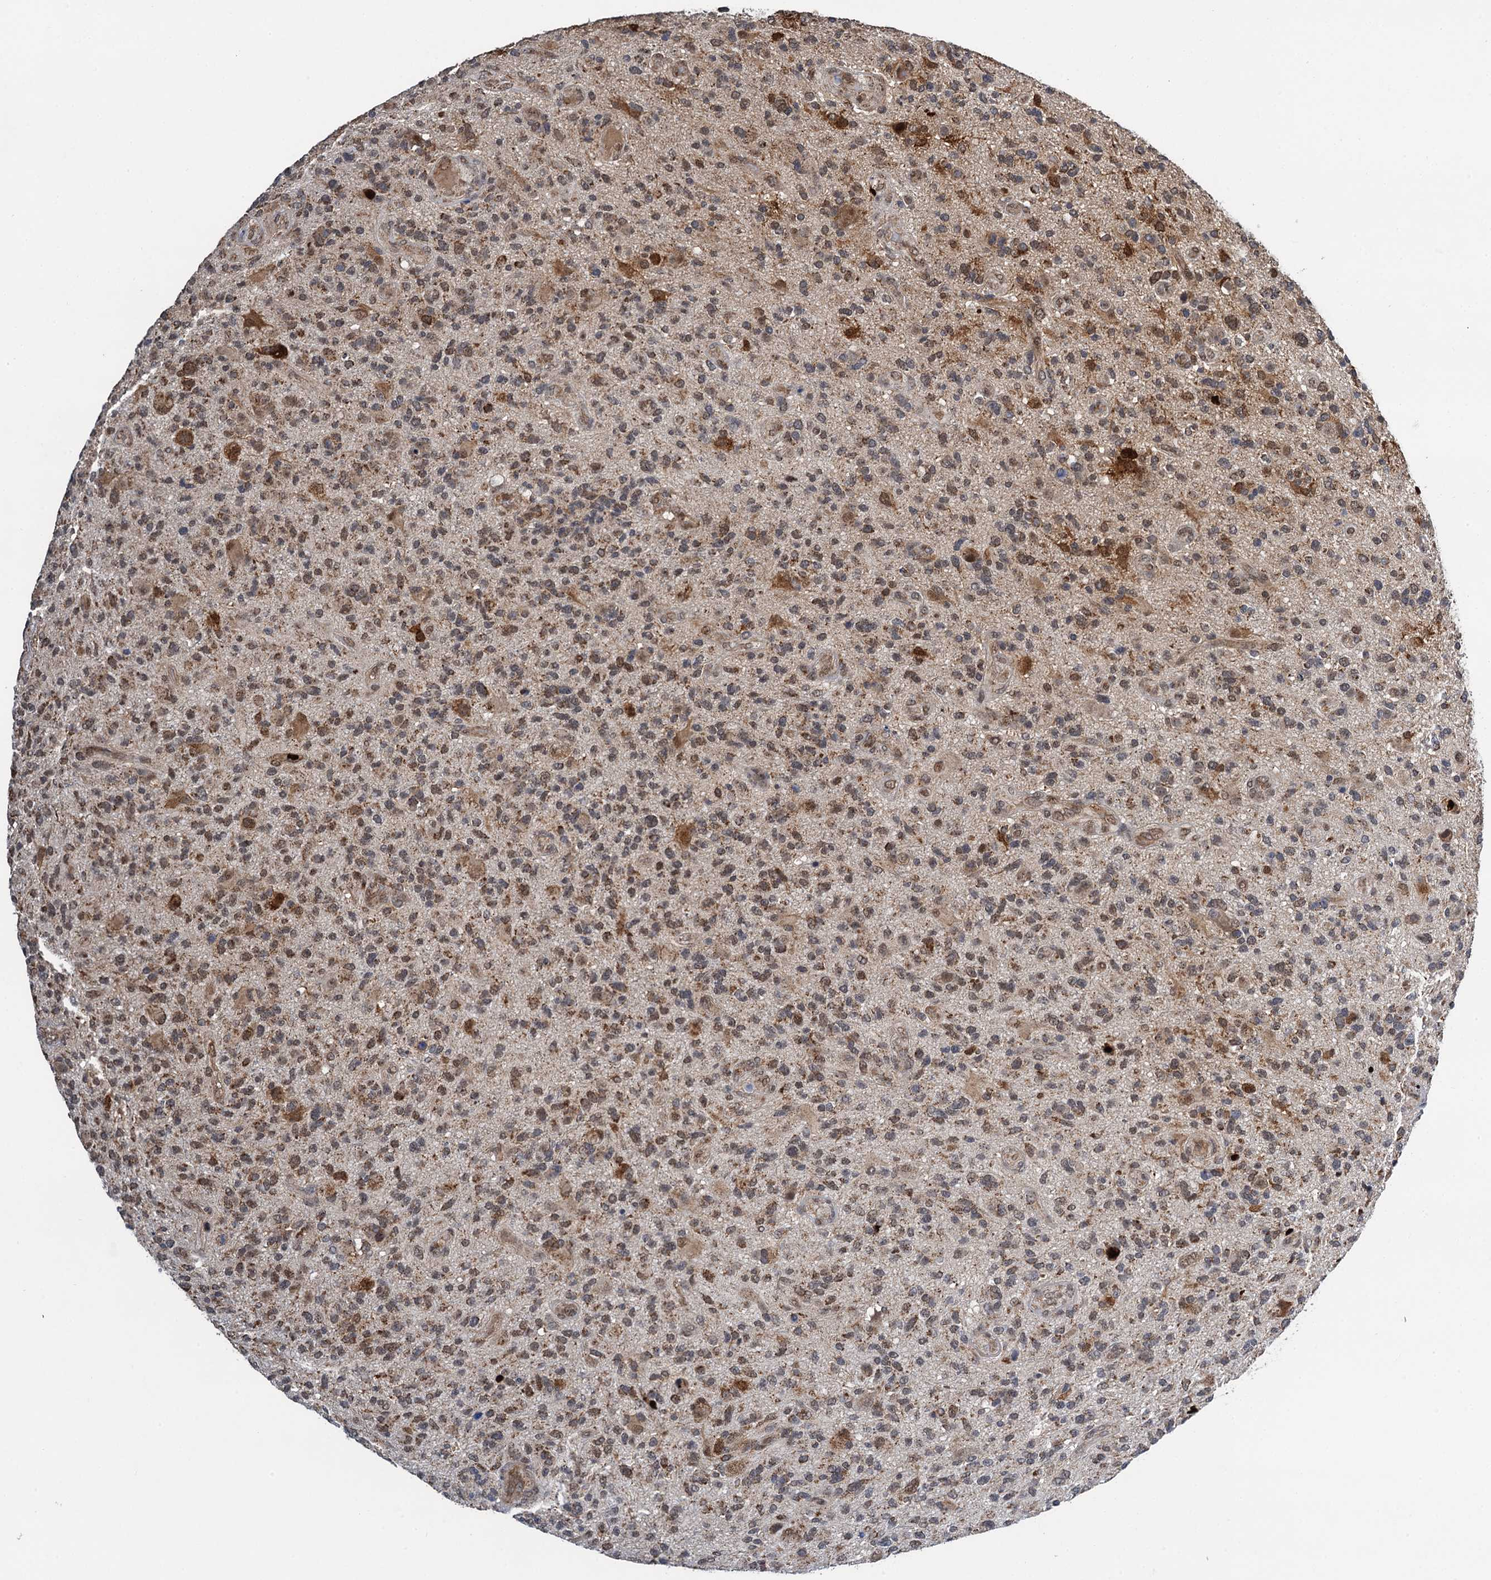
{"staining": {"intensity": "moderate", "quantity": ">75%", "location": "cytoplasmic/membranous"}, "tissue": "glioma", "cell_type": "Tumor cells", "image_type": "cancer", "snomed": [{"axis": "morphology", "description": "Glioma, malignant, High grade"}, {"axis": "topography", "description": "Brain"}], "caption": "The image demonstrates a brown stain indicating the presence of a protein in the cytoplasmic/membranous of tumor cells in high-grade glioma (malignant).", "gene": "CMPK2", "patient": {"sex": "male", "age": 47}}